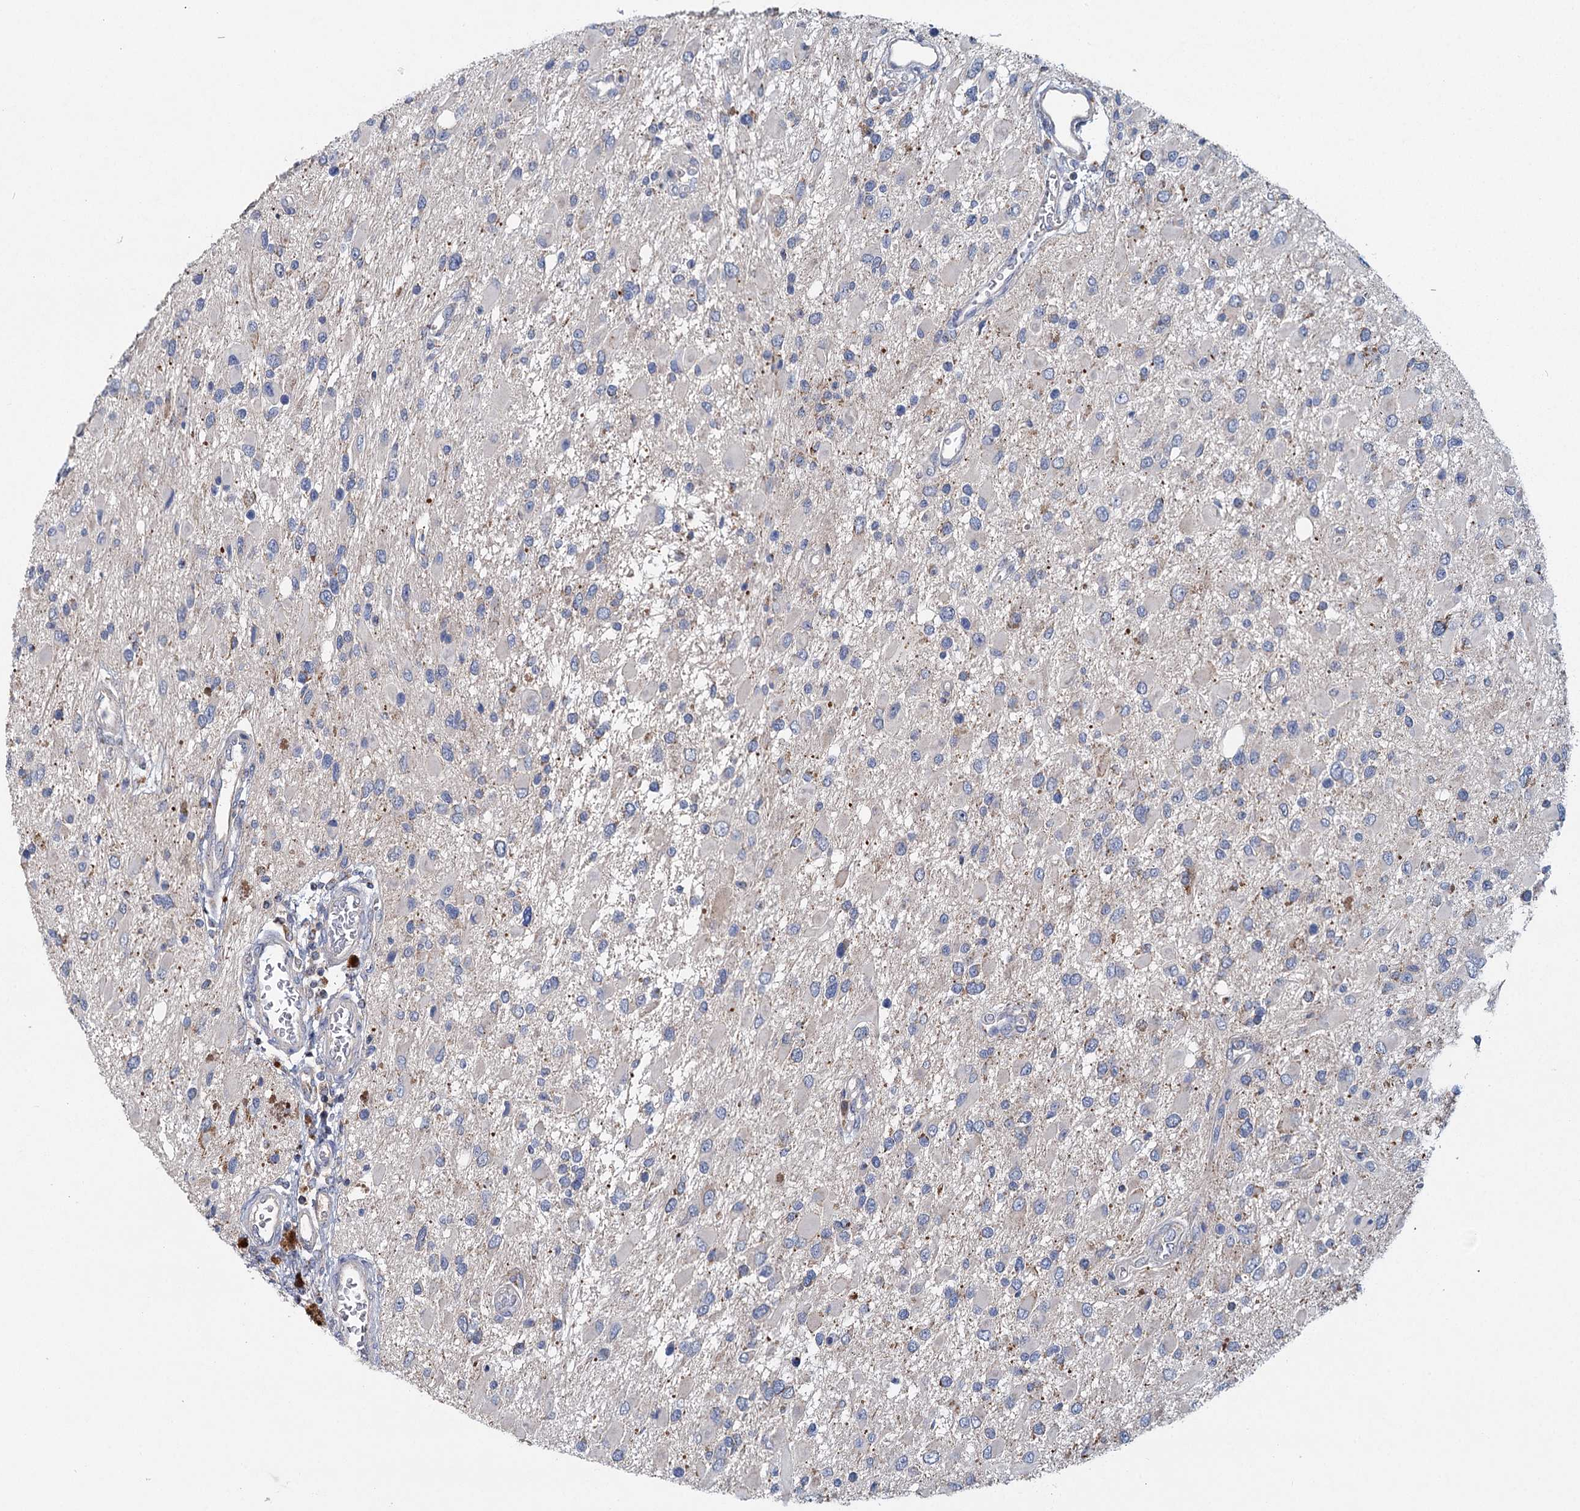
{"staining": {"intensity": "negative", "quantity": "none", "location": "none"}, "tissue": "glioma", "cell_type": "Tumor cells", "image_type": "cancer", "snomed": [{"axis": "morphology", "description": "Glioma, malignant, High grade"}, {"axis": "topography", "description": "Brain"}], "caption": "High magnification brightfield microscopy of high-grade glioma (malignant) stained with DAB (brown) and counterstained with hematoxylin (blue): tumor cells show no significant staining.", "gene": "ANKRD16", "patient": {"sex": "male", "age": 53}}